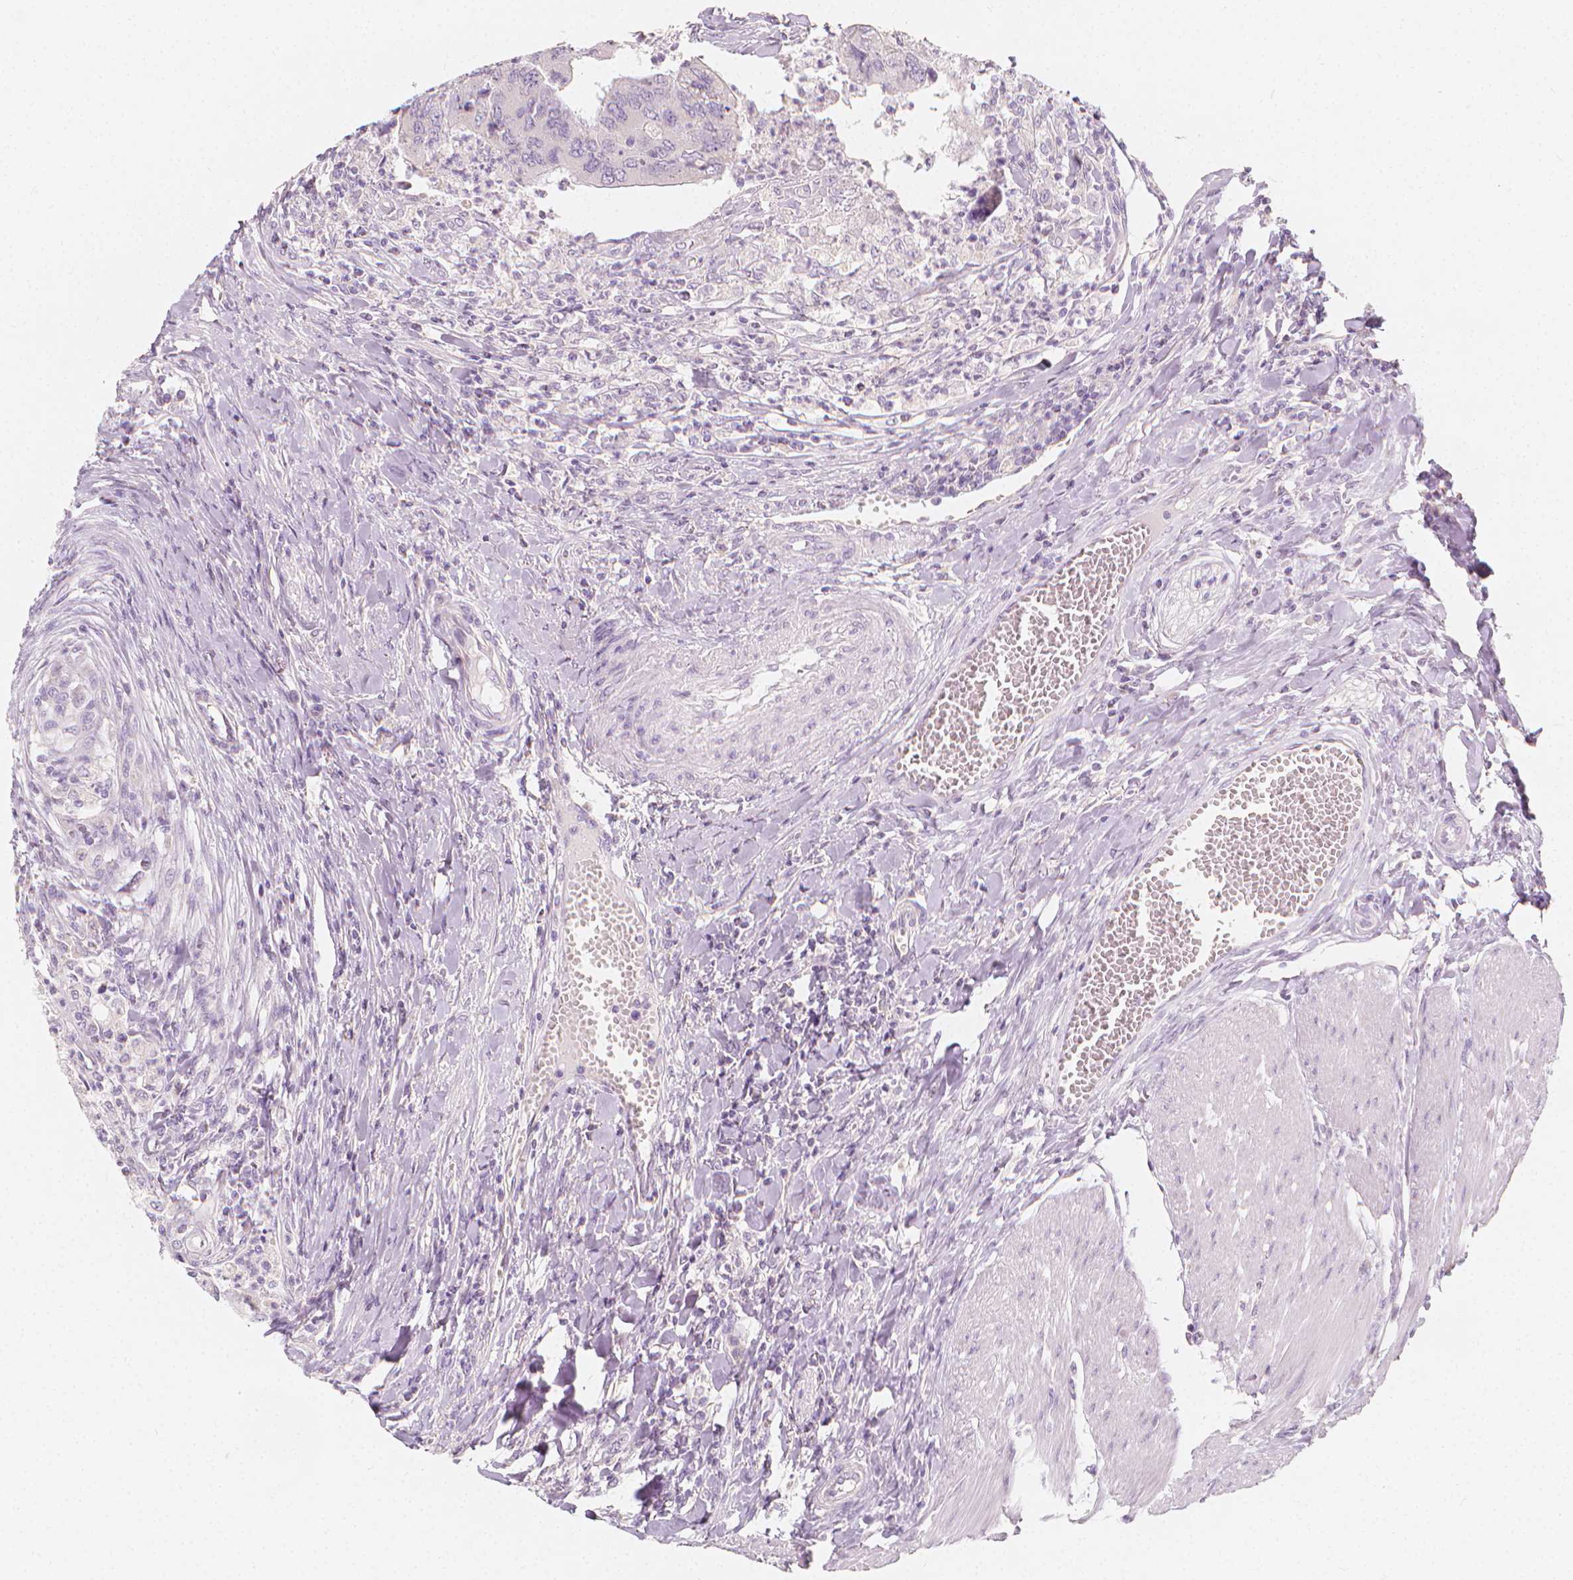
{"staining": {"intensity": "negative", "quantity": "none", "location": "none"}, "tissue": "colorectal cancer", "cell_type": "Tumor cells", "image_type": "cancer", "snomed": [{"axis": "morphology", "description": "Adenocarcinoma, NOS"}, {"axis": "topography", "description": "Colon"}], "caption": "A micrograph of colorectal cancer (adenocarcinoma) stained for a protein displays no brown staining in tumor cells. (Brightfield microscopy of DAB (3,3'-diaminobenzidine) immunohistochemistry at high magnification).", "gene": "RBFOX1", "patient": {"sex": "female", "age": 67}}